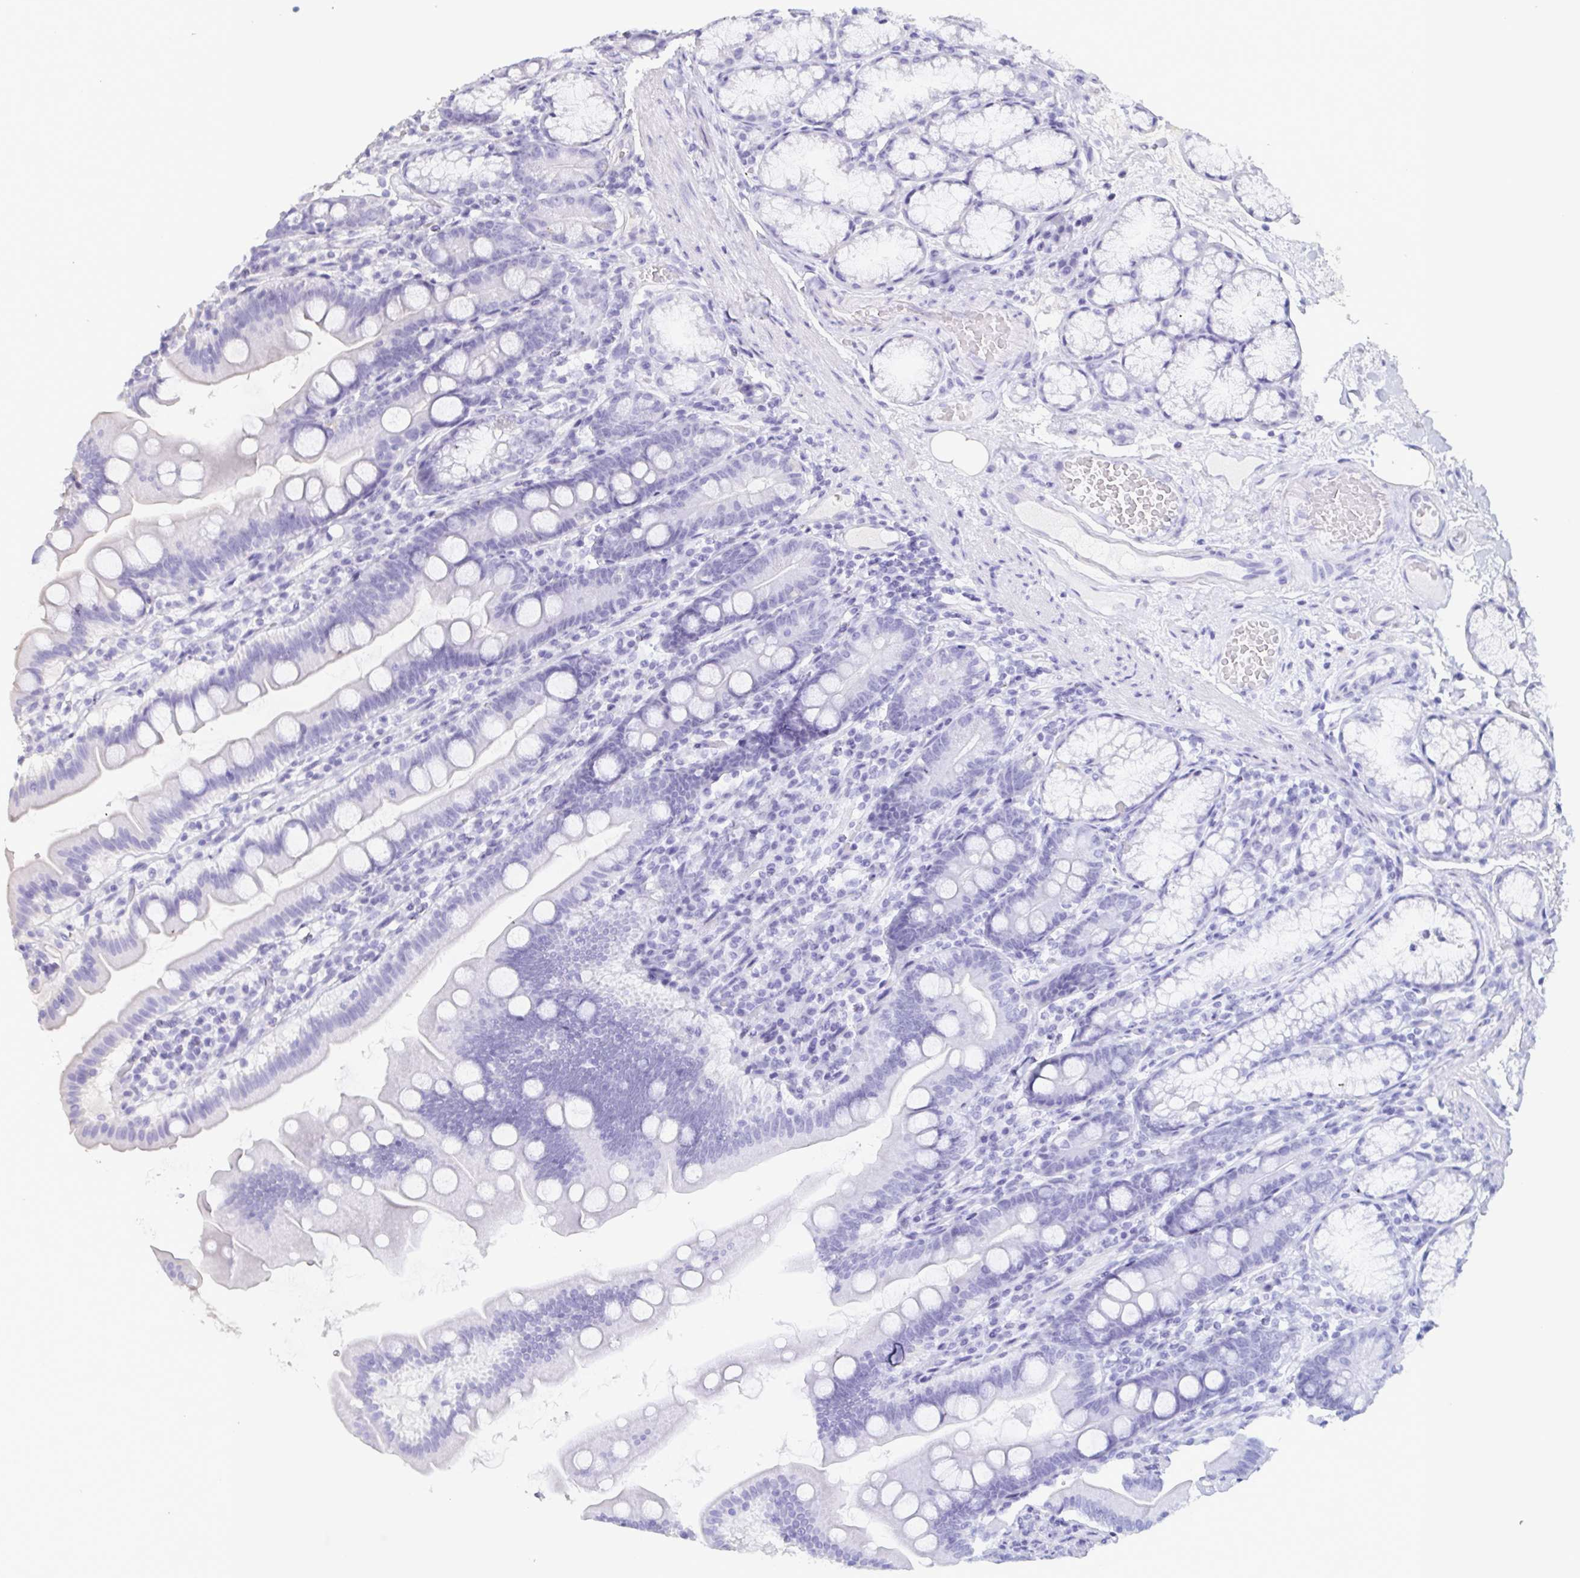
{"staining": {"intensity": "negative", "quantity": "none", "location": "none"}, "tissue": "duodenum", "cell_type": "Glandular cells", "image_type": "normal", "snomed": [{"axis": "morphology", "description": "Normal tissue, NOS"}, {"axis": "topography", "description": "Duodenum"}], "caption": "IHC photomicrograph of benign duodenum stained for a protein (brown), which shows no staining in glandular cells.", "gene": "BPIFA2", "patient": {"sex": "female", "age": 67}}